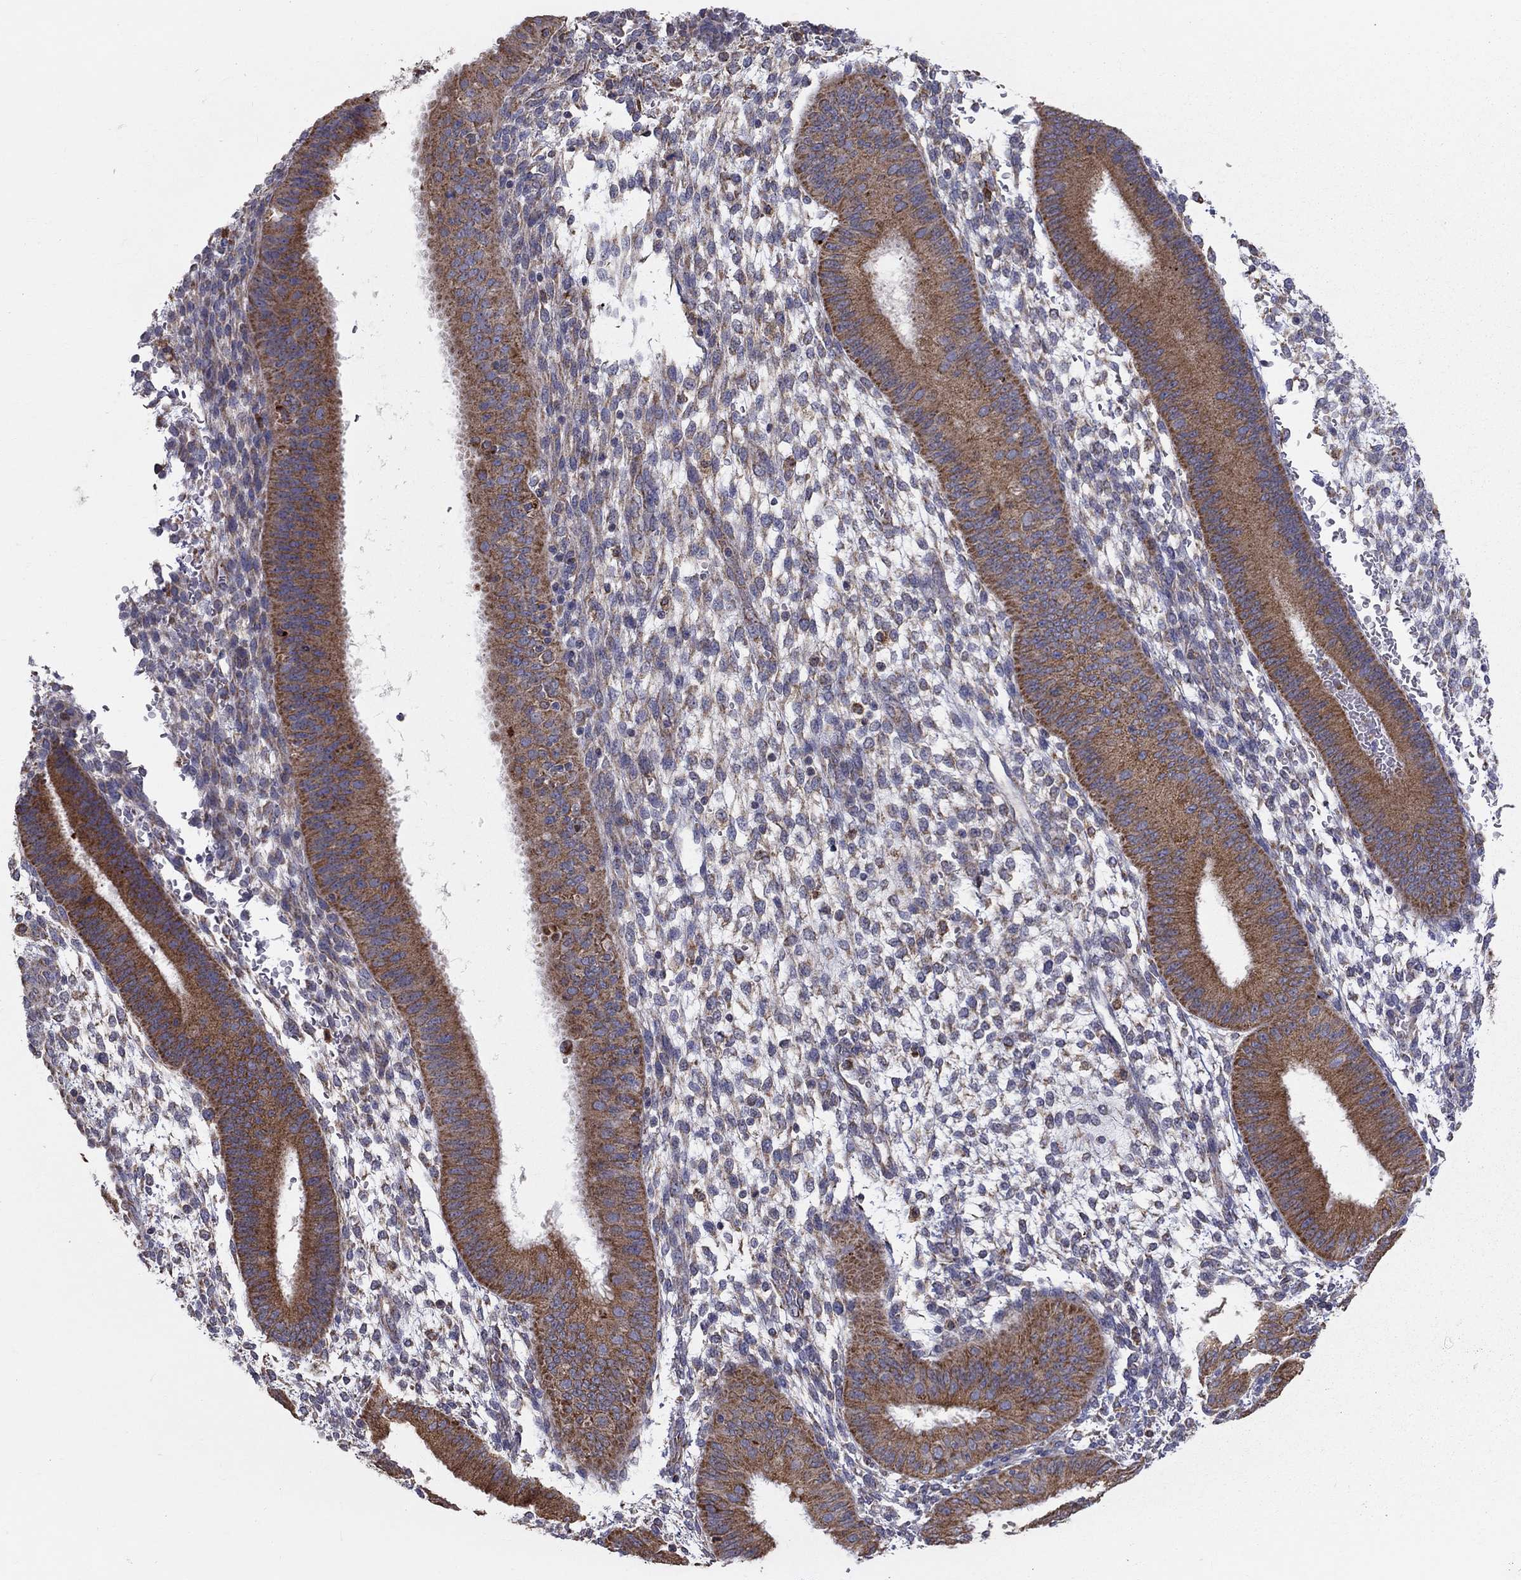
{"staining": {"intensity": "negative", "quantity": "none", "location": "none"}, "tissue": "endometrium", "cell_type": "Cells in endometrial stroma", "image_type": "normal", "snomed": [{"axis": "morphology", "description": "Normal tissue, NOS"}, {"axis": "topography", "description": "Endometrium"}], "caption": "Immunohistochemistry histopathology image of normal endometrium: human endometrium stained with DAB (3,3'-diaminobenzidine) exhibits no significant protein staining in cells in endometrial stroma. (DAB (3,3'-diaminobenzidine) immunohistochemistry, high magnification).", "gene": "PRDX4", "patient": {"sex": "female", "age": 39}}